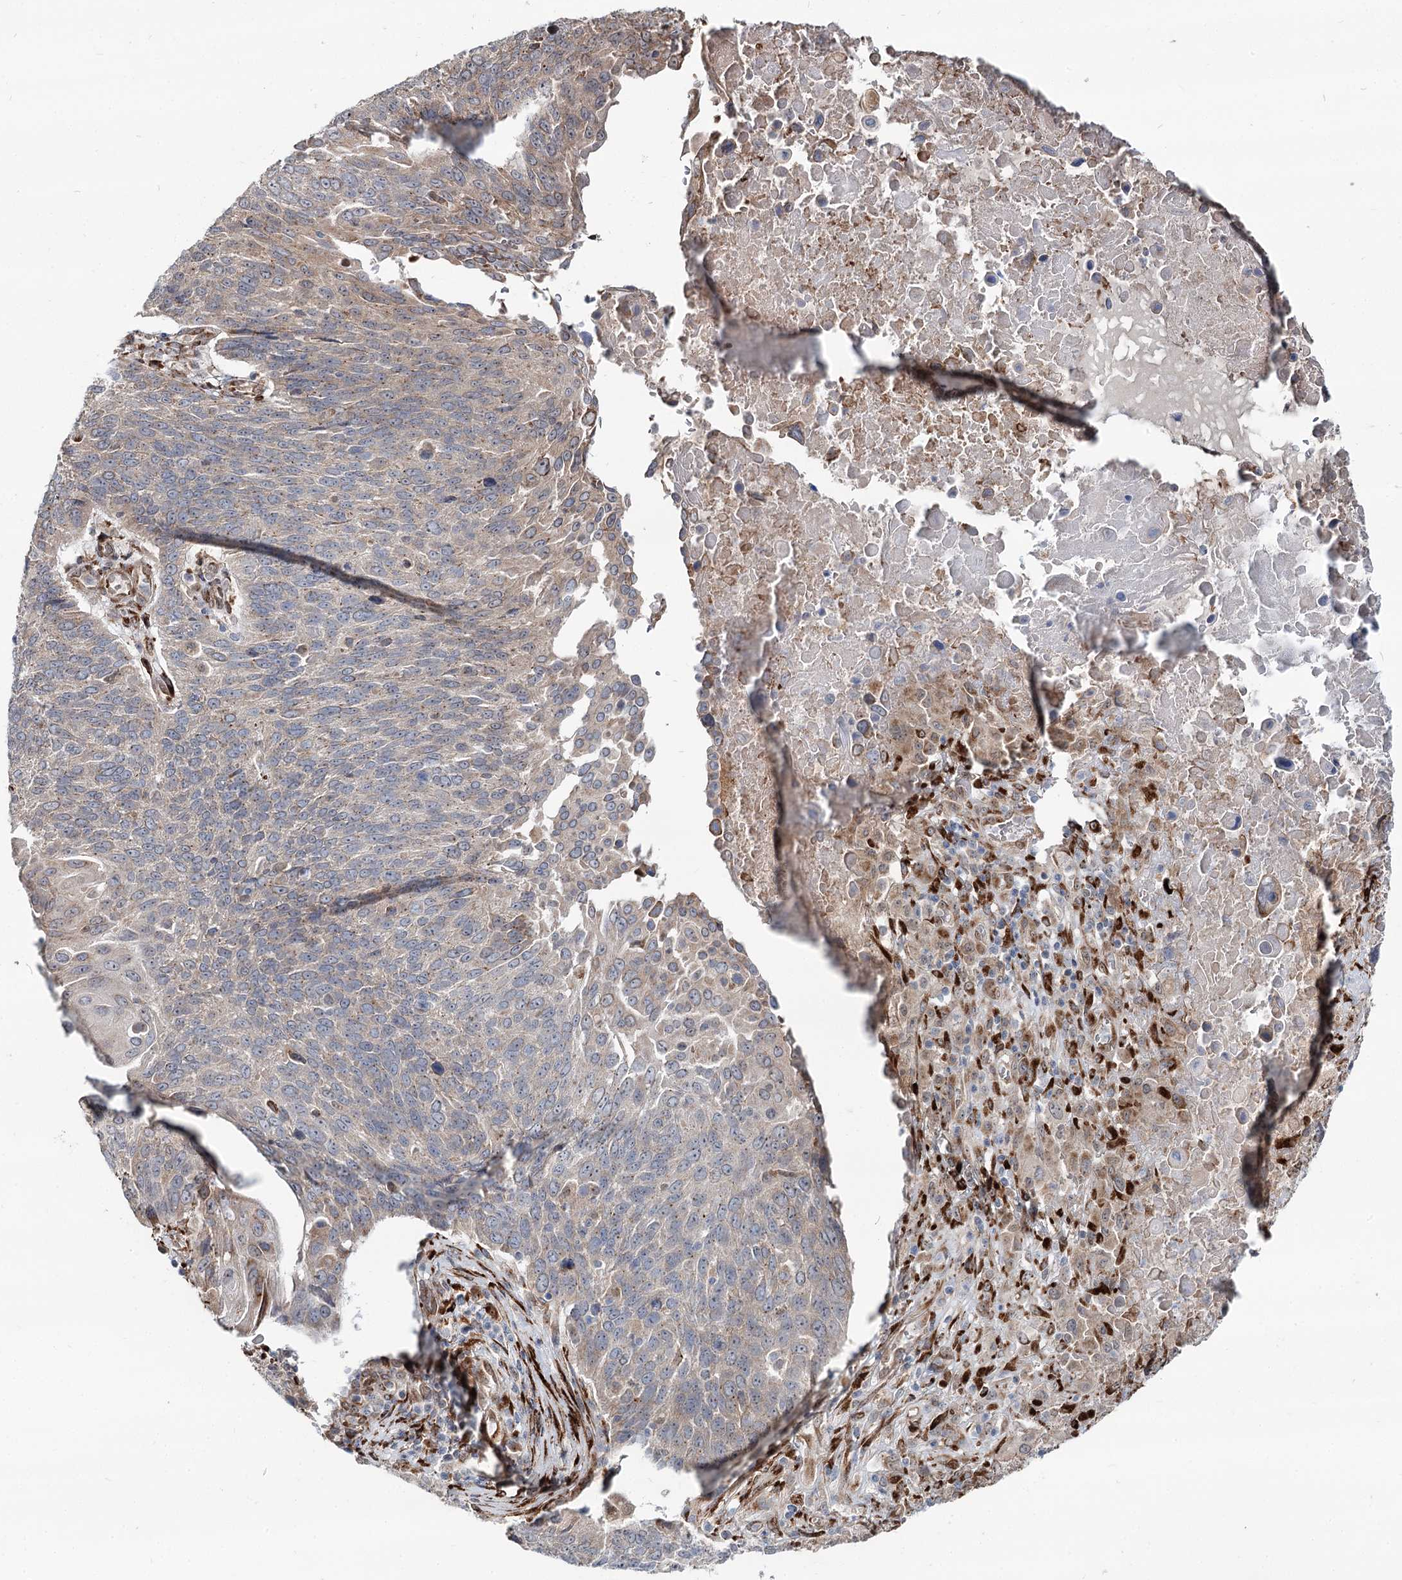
{"staining": {"intensity": "weak", "quantity": "<25%", "location": "cytoplasmic/membranous"}, "tissue": "lung cancer", "cell_type": "Tumor cells", "image_type": "cancer", "snomed": [{"axis": "morphology", "description": "Squamous cell carcinoma, NOS"}, {"axis": "topography", "description": "Lung"}], "caption": "Human lung cancer (squamous cell carcinoma) stained for a protein using immunohistochemistry (IHC) displays no expression in tumor cells.", "gene": "SPART", "patient": {"sex": "male", "age": 66}}